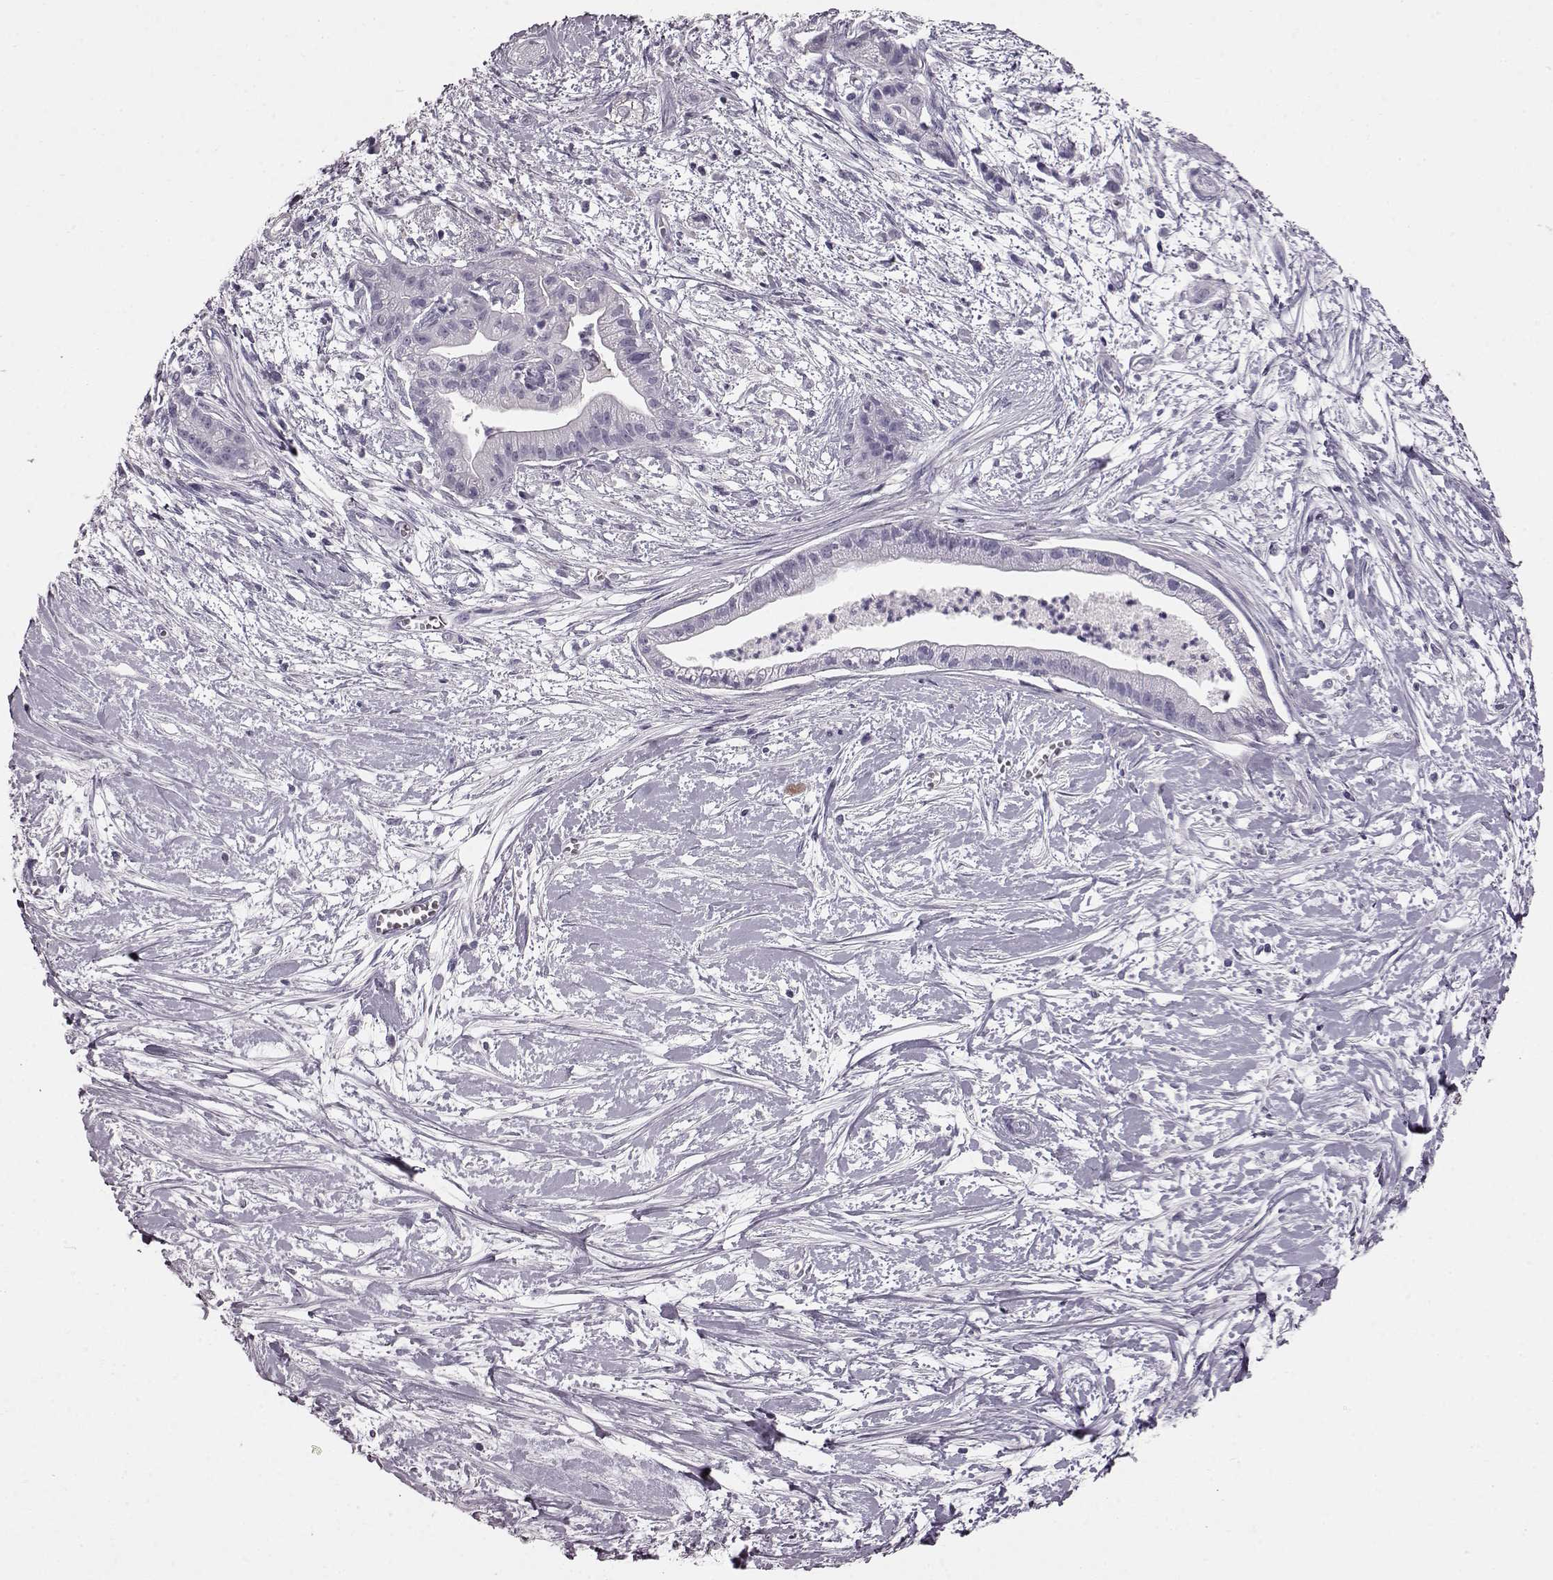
{"staining": {"intensity": "negative", "quantity": "none", "location": "none"}, "tissue": "pancreatic cancer", "cell_type": "Tumor cells", "image_type": "cancer", "snomed": [{"axis": "morphology", "description": "Normal tissue, NOS"}, {"axis": "morphology", "description": "Adenocarcinoma, NOS"}, {"axis": "topography", "description": "Lymph node"}, {"axis": "topography", "description": "Pancreas"}], "caption": "Pancreatic cancer (adenocarcinoma) was stained to show a protein in brown. There is no significant expression in tumor cells.", "gene": "TCHHL1", "patient": {"sex": "female", "age": 58}}